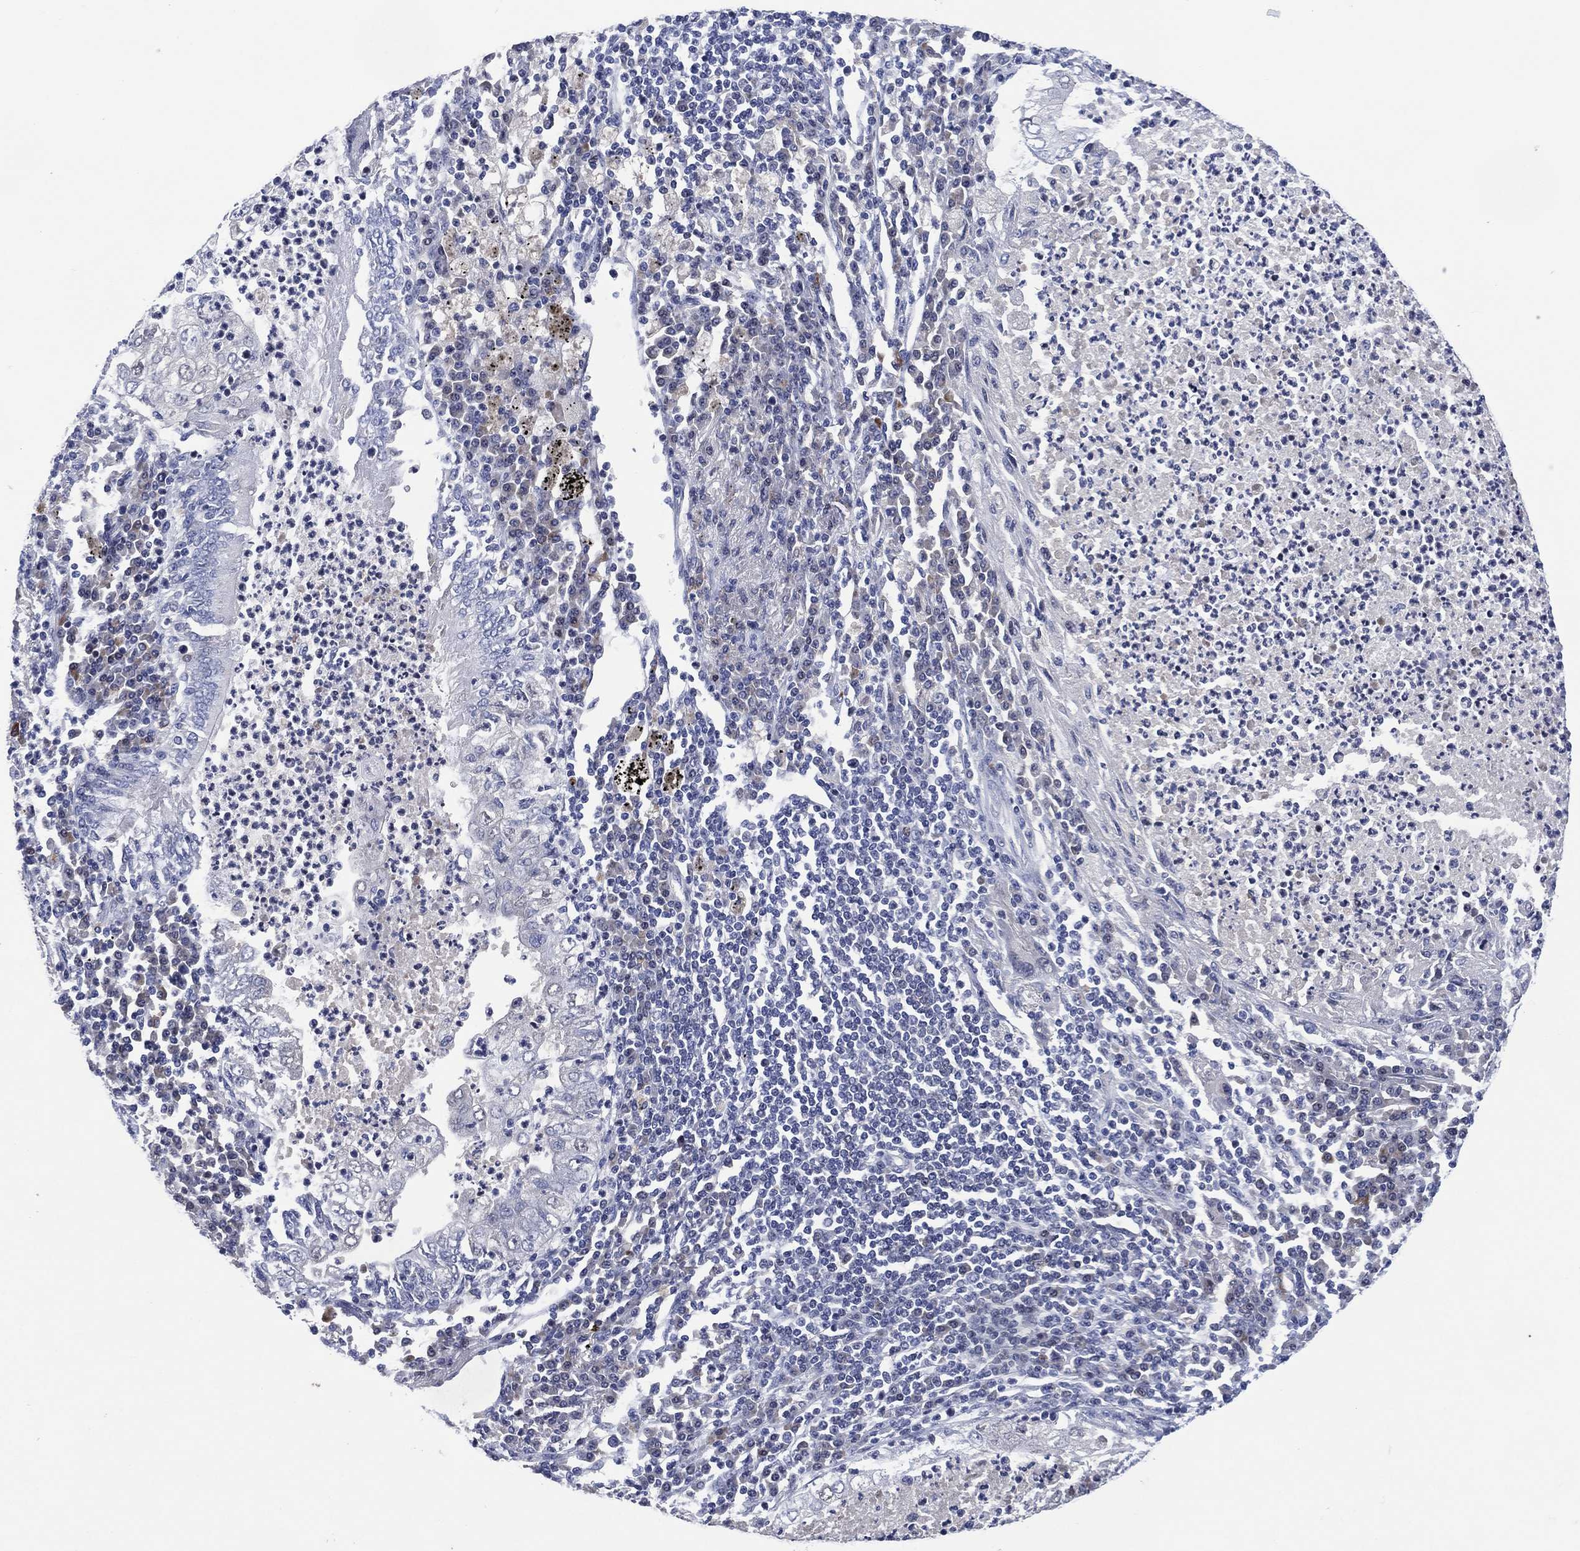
{"staining": {"intensity": "negative", "quantity": "none", "location": "none"}, "tissue": "lung cancer", "cell_type": "Tumor cells", "image_type": "cancer", "snomed": [{"axis": "morphology", "description": "Adenocarcinoma, NOS"}, {"axis": "topography", "description": "Lung"}], "caption": "The micrograph reveals no significant staining in tumor cells of lung cancer.", "gene": "USP26", "patient": {"sex": "female", "age": 73}}